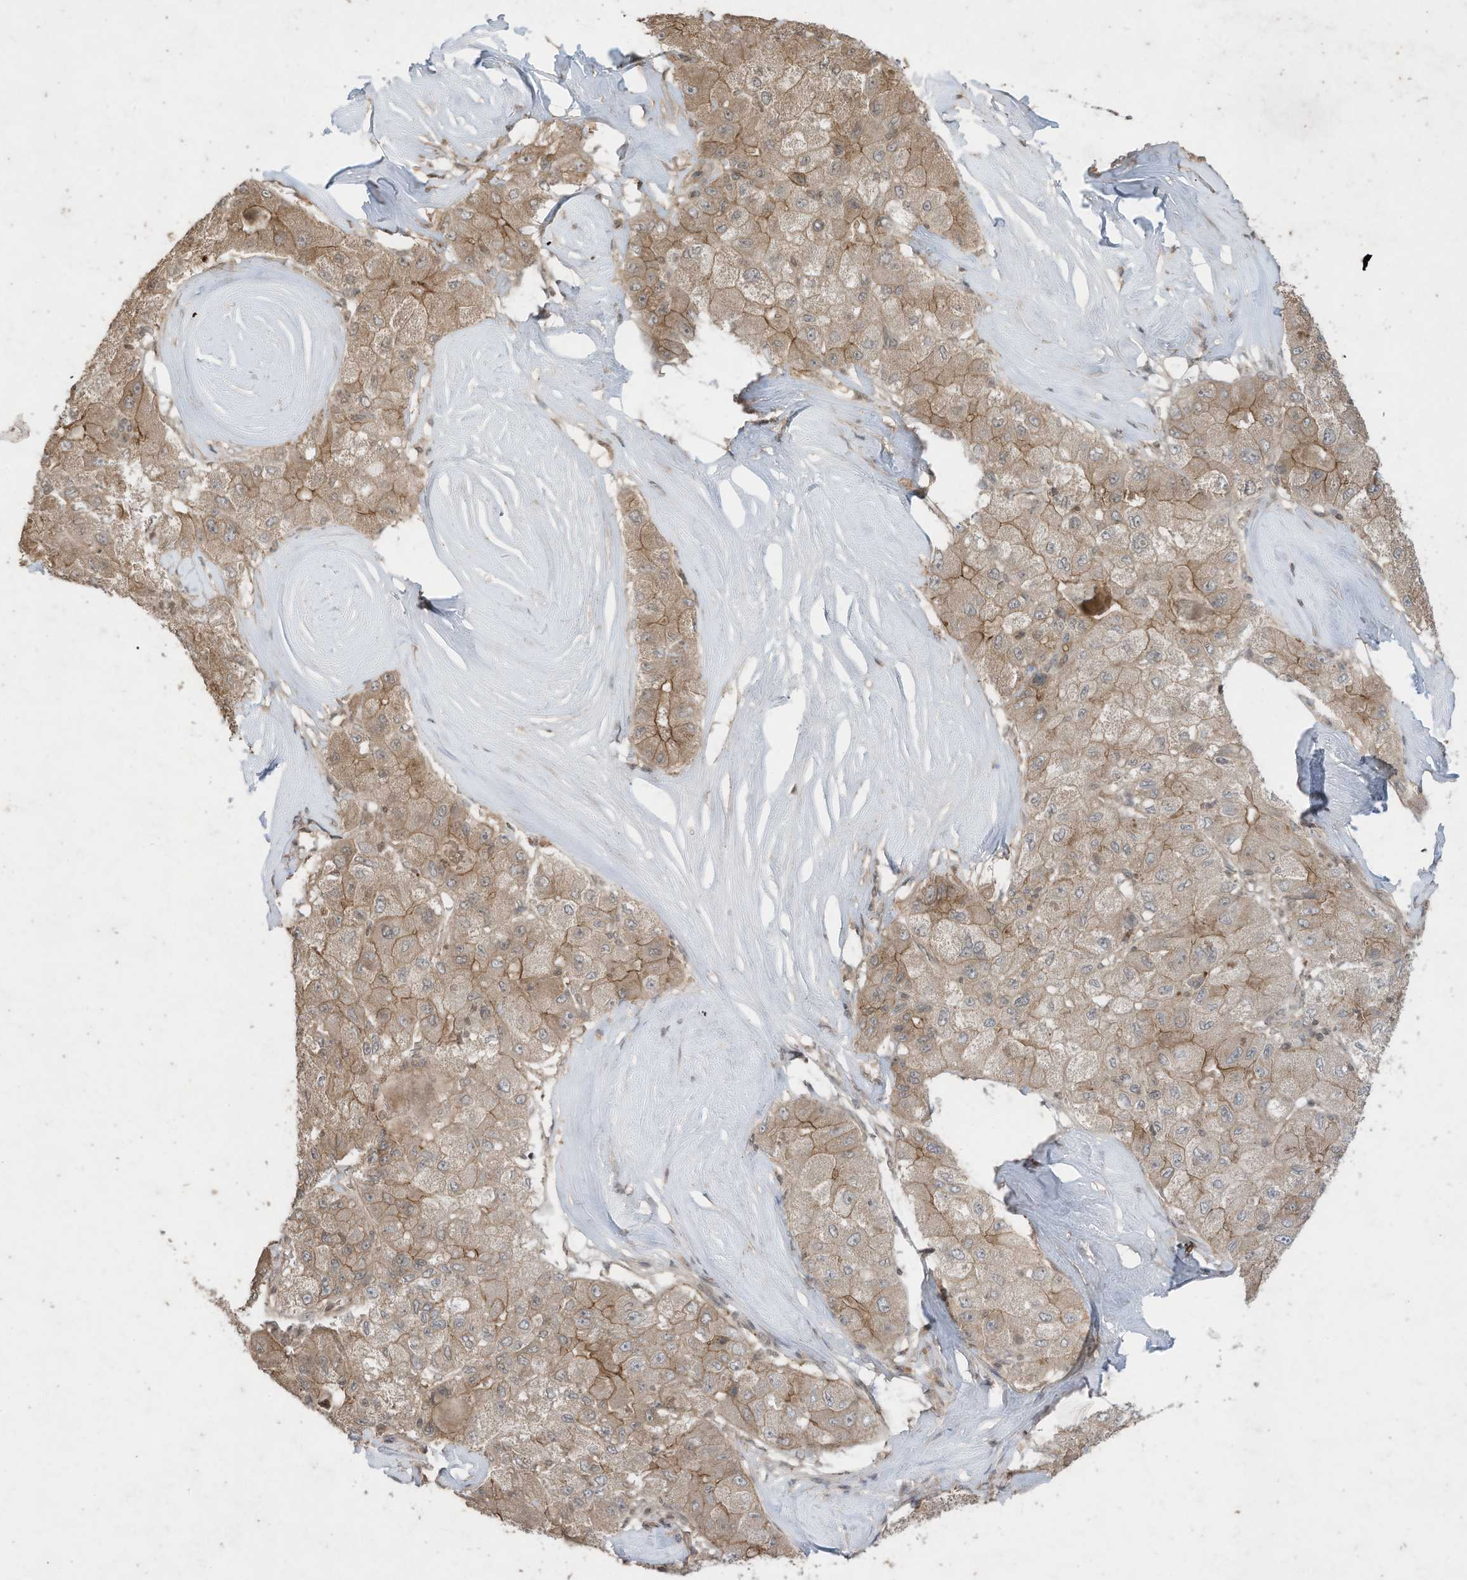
{"staining": {"intensity": "moderate", "quantity": ">75%", "location": "cytoplasmic/membranous"}, "tissue": "liver cancer", "cell_type": "Tumor cells", "image_type": "cancer", "snomed": [{"axis": "morphology", "description": "Carcinoma, Hepatocellular, NOS"}, {"axis": "topography", "description": "Liver"}], "caption": "Immunohistochemistry (IHC) staining of liver cancer (hepatocellular carcinoma), which demonstrates medium levels of moderate cytoplasmic/membranous positivity in about >75% of tumor cells indicating moderate cytoplasmic/membranous protein staining. The staining was performed using DAB (brown) for protein detection and nuclei were counterstained in hematoxylin (blue).", "gene": "MATN2", "patient": {"sex": "male", "age": 80}}